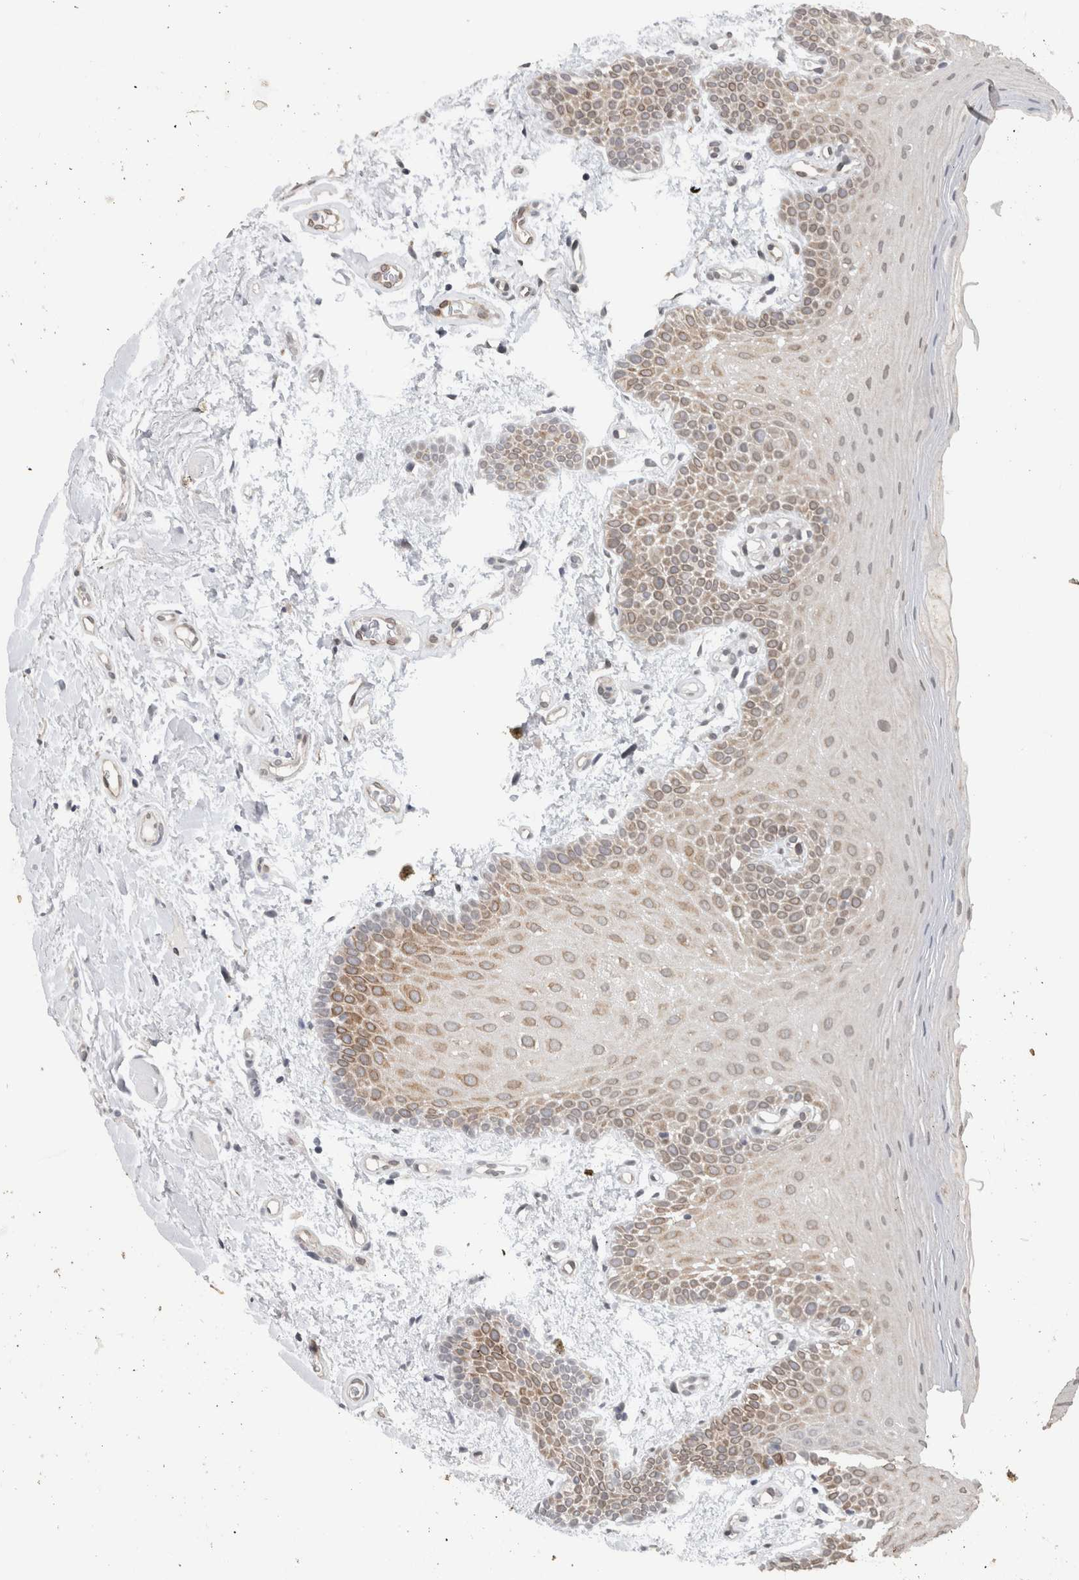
{"staining": {"intensity": "moderate", "quantity": "25%-75%", "location": "cytoplasmic/membranous"}, "tissue": "oral mucosa", "cell_type": "Squamous epithelial cells", "image_type": "normal", "snomed": [{"axis": "morphology", "description": "Normal tissue, NOS"}, {"axis": "topography", "description": "Oral tissue"}], "caption": "High-power microscopy captured an immunohistochemistry image of unremarkable oral mucosa, revealing moderate cytoplasmic/membranous staining in approximately 25%-75% of squamous epithelial cells.", "gene": "PRXL2A", "patient": {"sex": "male", "age": 62}}